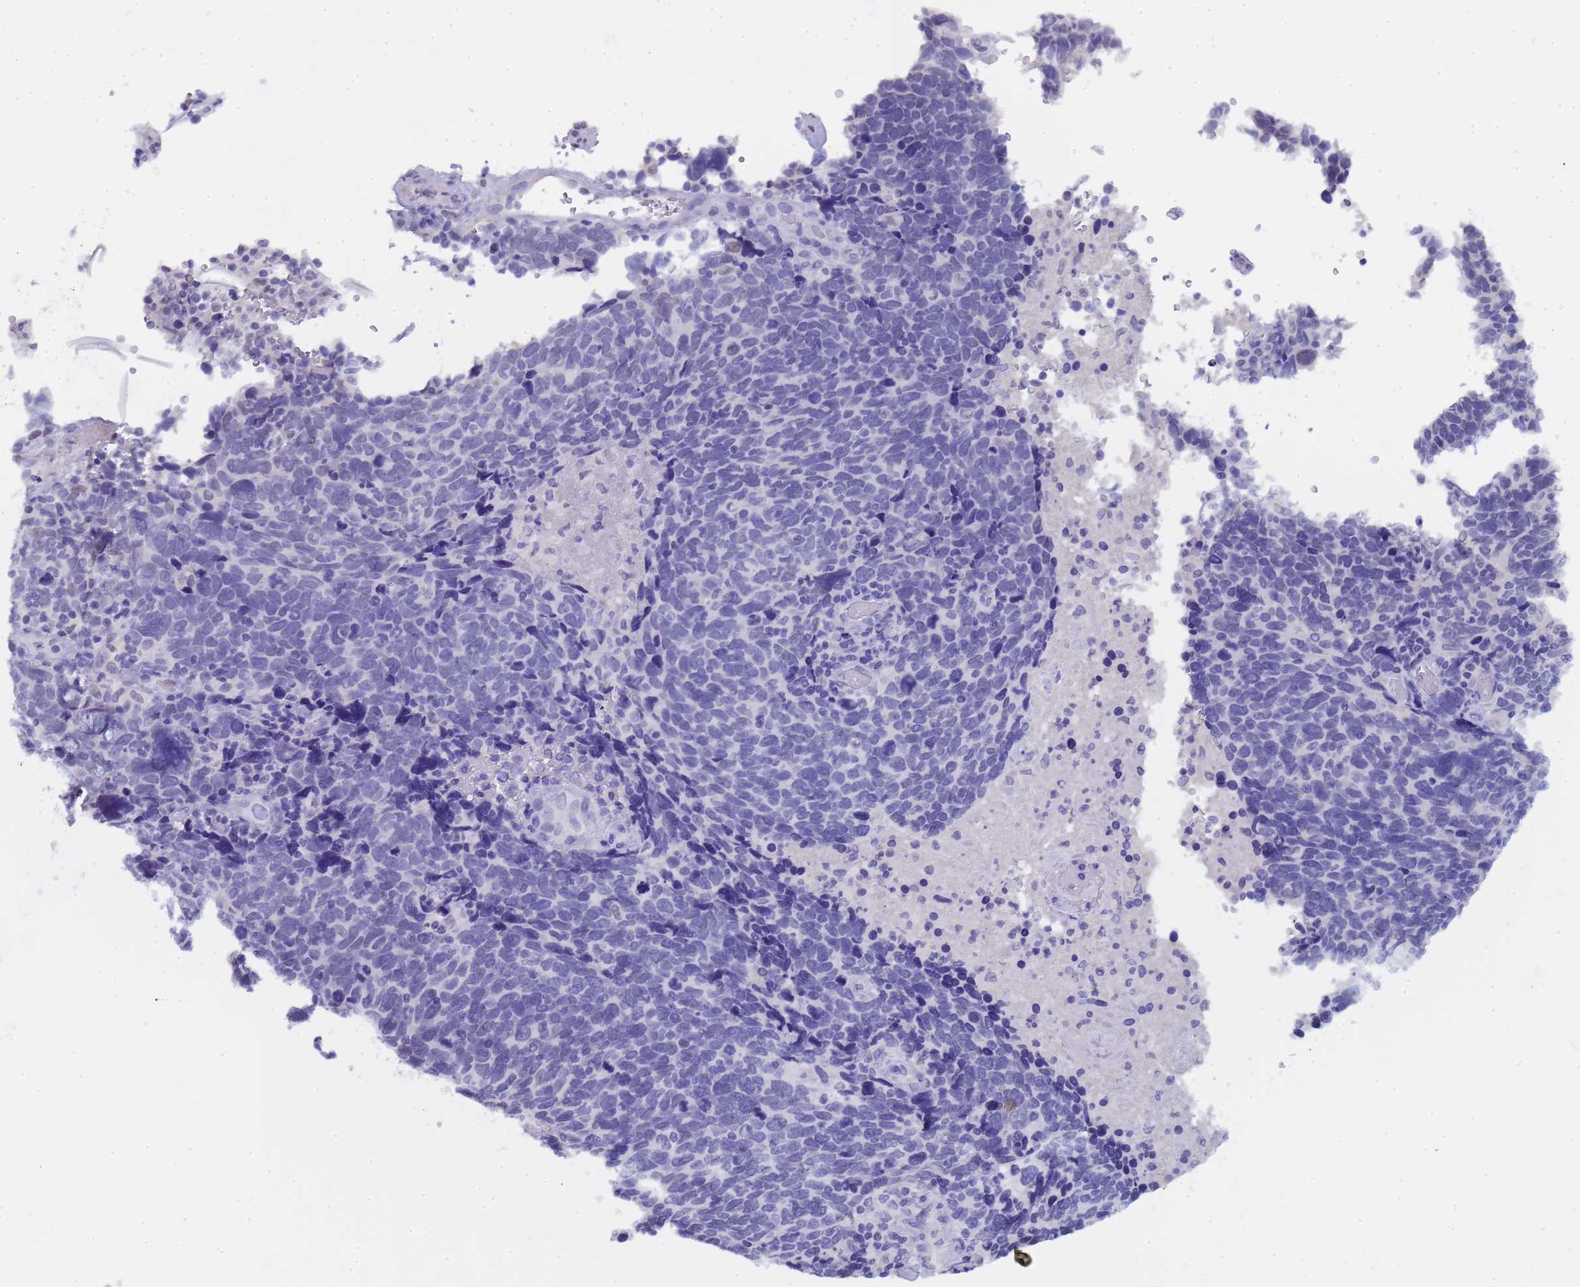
{"staining": {"intensity": "negative", "quantity": "none", "location": "none"}, "tissue": "cervical cancer", "cell_type": "Tumor cells", "image_type": "cancer", "snomed": [{"axis": "morphology", "description": "Squamous cell carcinoma, NOS"}, {"axis": "topography", "description": "Cervix"}], "caption": "Immunohistochemical staining of cervical cancer (squamous cell carcinoma) shows no significant expression in tumor cells.", "gene": "CTRC", "patient": {"sex": "female", "age": 41}}